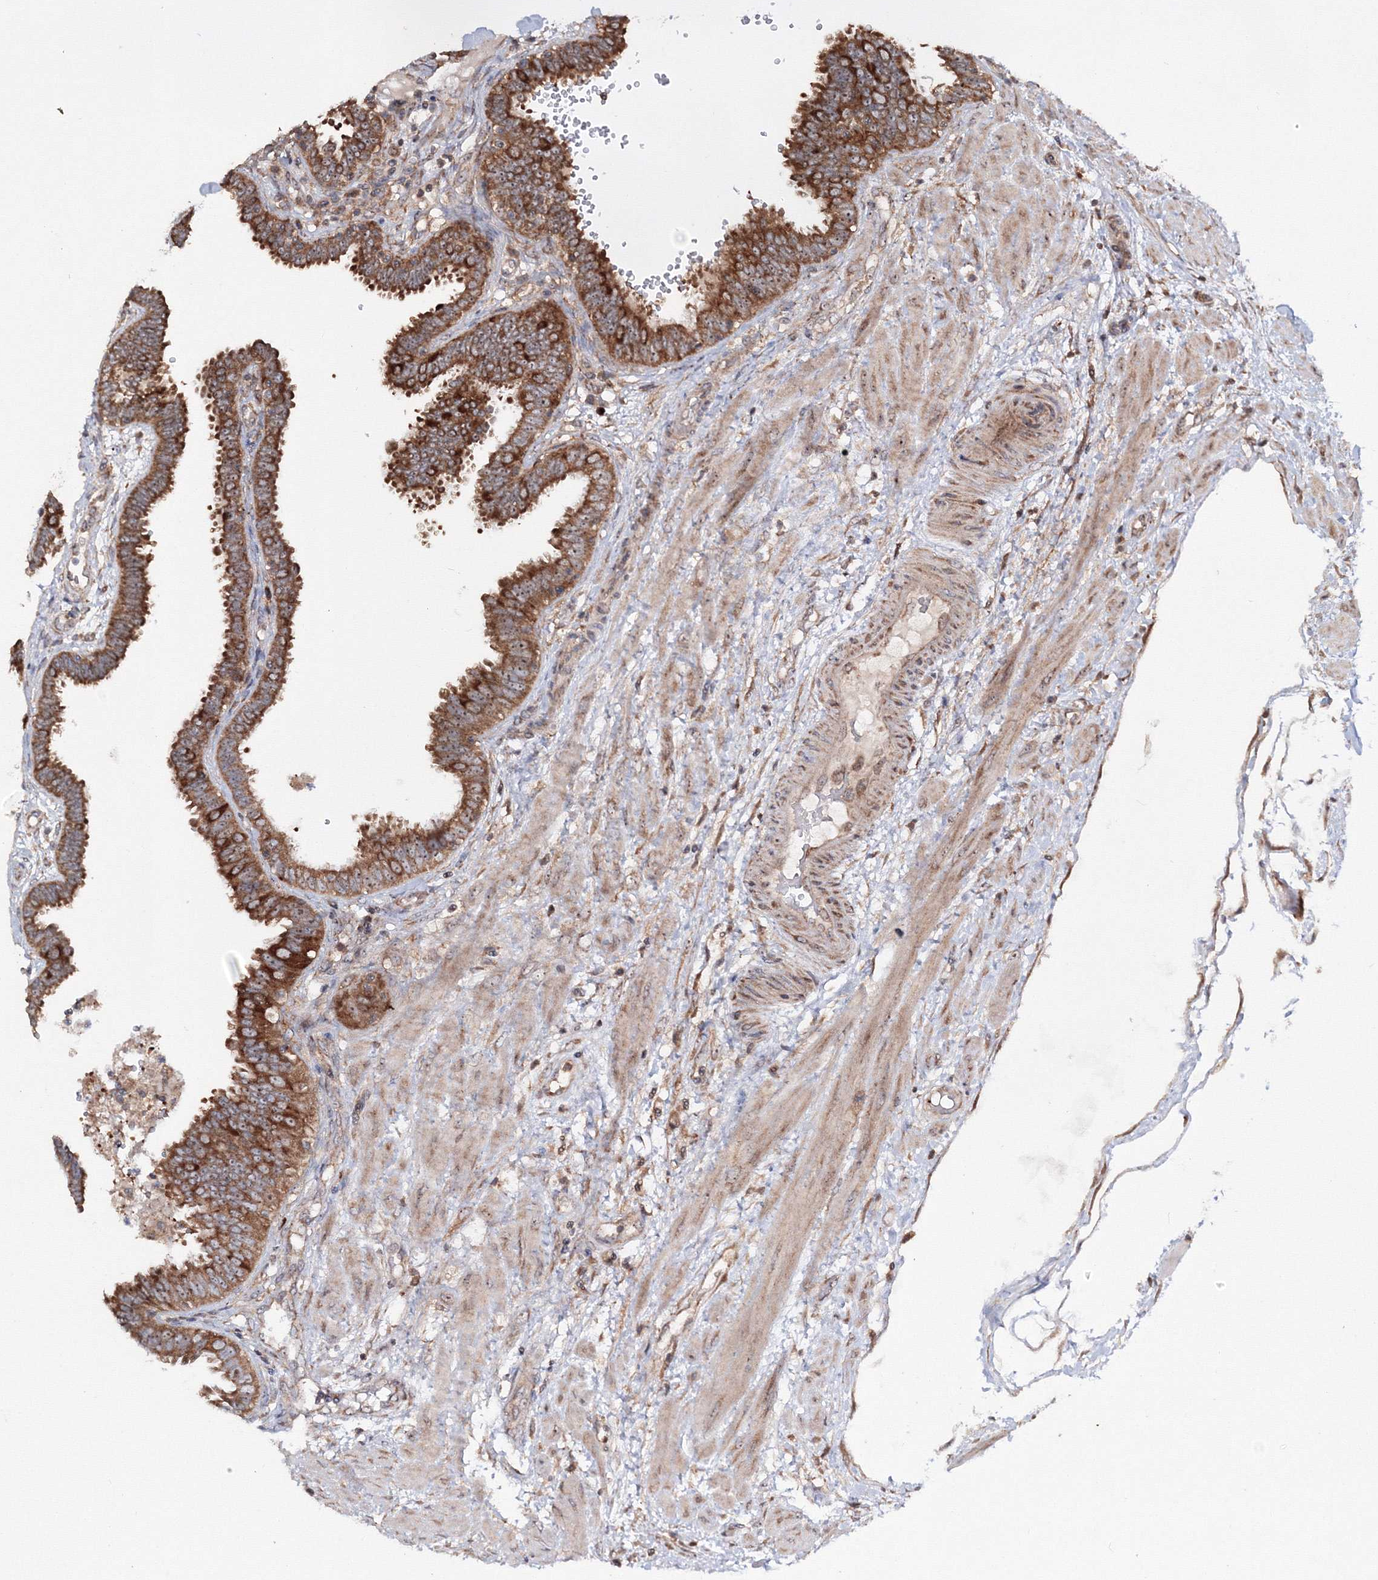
{"staining": {"intensity": "strong", "quantity": ">75%", "location": "cytoplasmic/membranous,nuclear"}, "tissue": "fallopian tube", "cell_type": "Glandular cells", "image_type": "normal", "snomed": [{"axis": "morphology", "description": "Normal tissue, NOS"}, {"axis": "topography", "description": "Fallopian tube"}], "caption": "Human fallopian tube stained with a protein marker reveals strong staining in glandular cells.", "gene": "PEX13", "patient": {"sex": "female", "age": 32}}